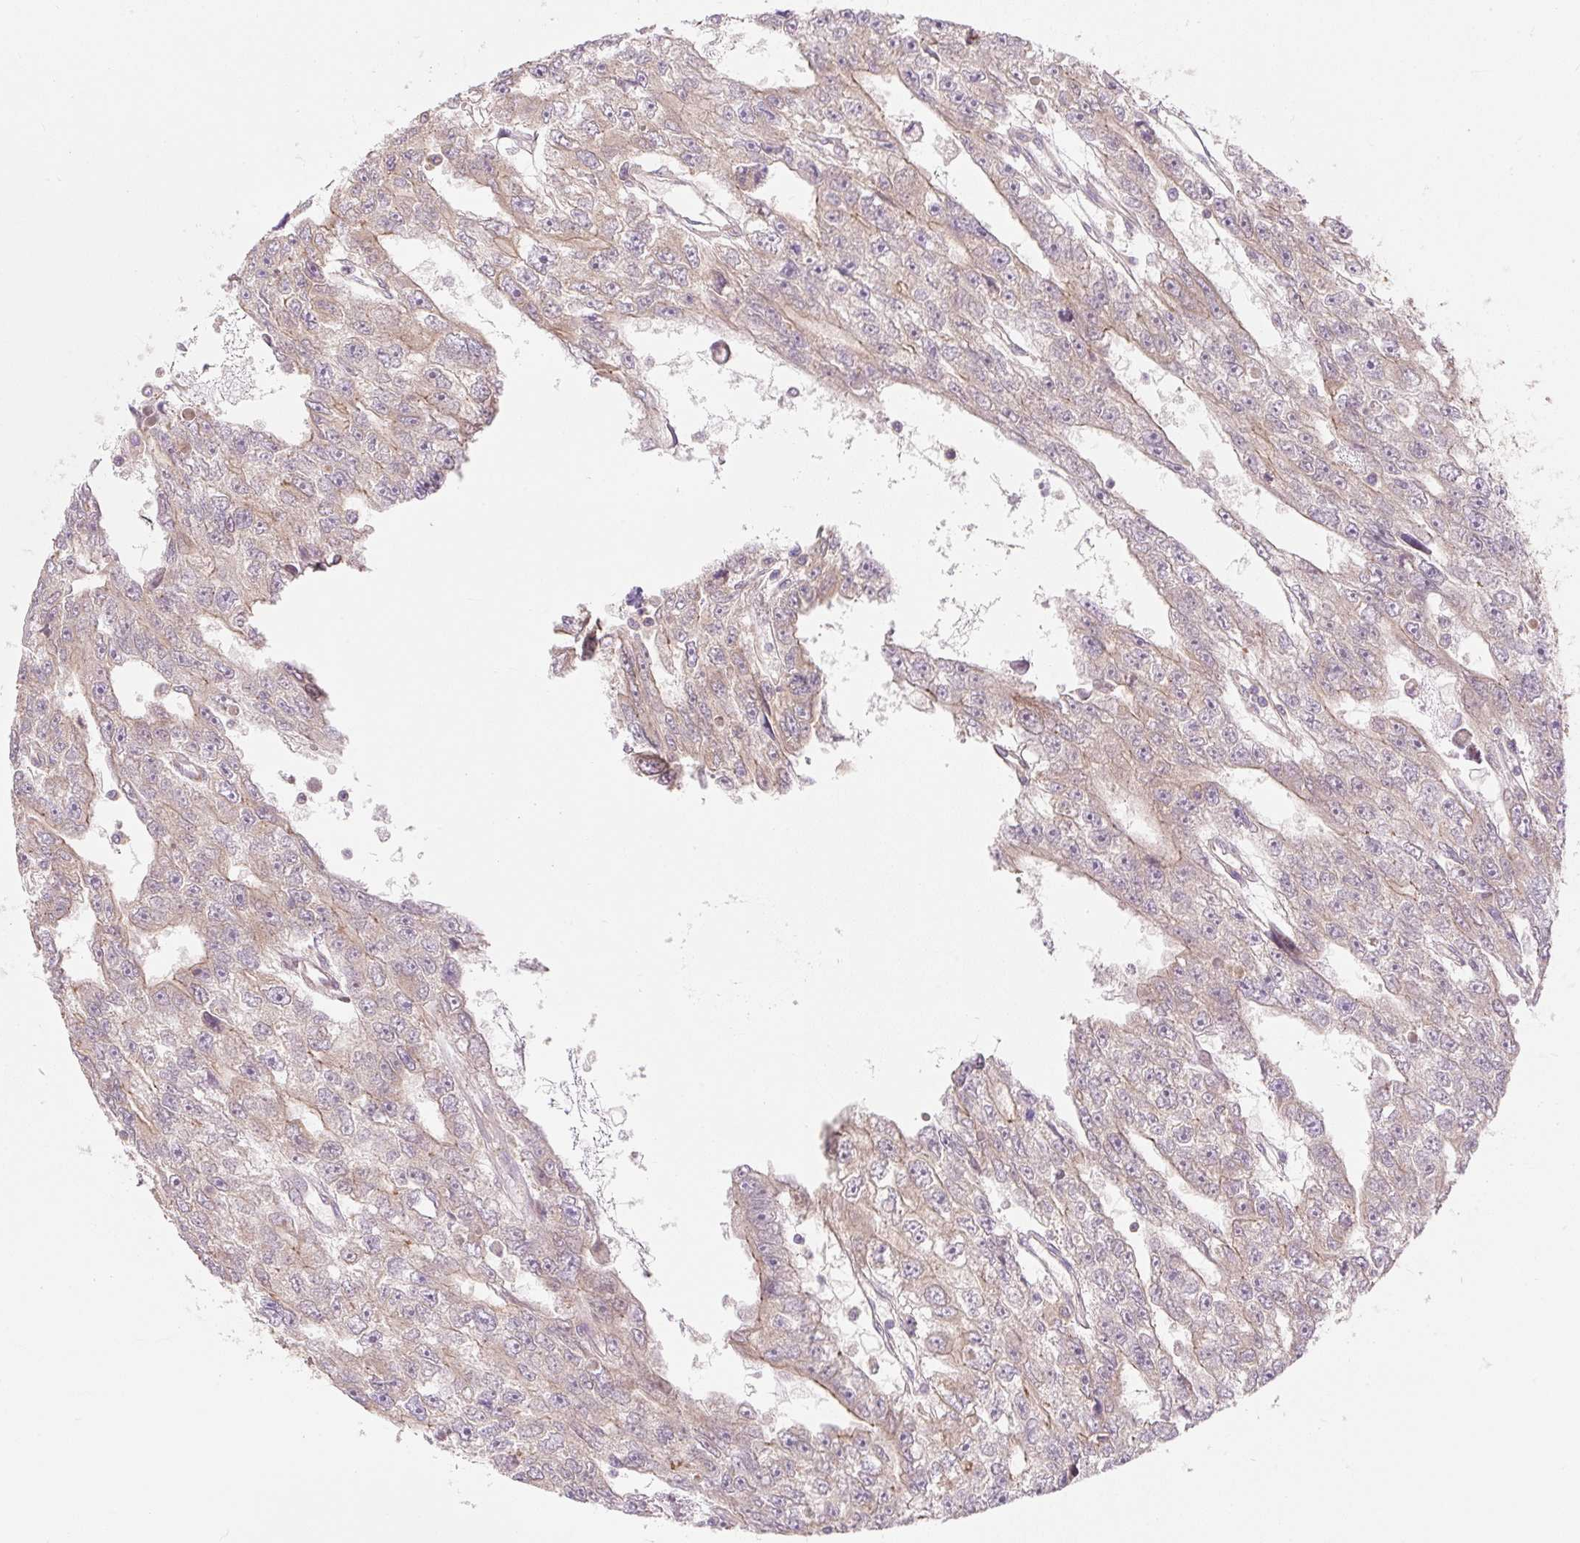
{"staining": {"intensity": "weak", "quantity": "<25%", "location": "cytoplasmic/membranous"}, "tissue": "testis cancer", "cell_type": "Tumor cells", "image_type": "cancer", "snomed": [{"axis": "morphology", "description": "Carcinoma, Embryonal, NOS"}, {"axis": "topography", "description": "Testis"}], "caption": "Tumor cells show no significant expression in embryonal carcinoma (testis). Brightfield microscopy of immunohistochemistry (IHC) stained with DAB (3,3'-diaminobenzidine) (brown) and hematoxylin (blue), captured at high magnification.", "gene": "EMC10", "patient": {"sex": "male", "age": 20}}